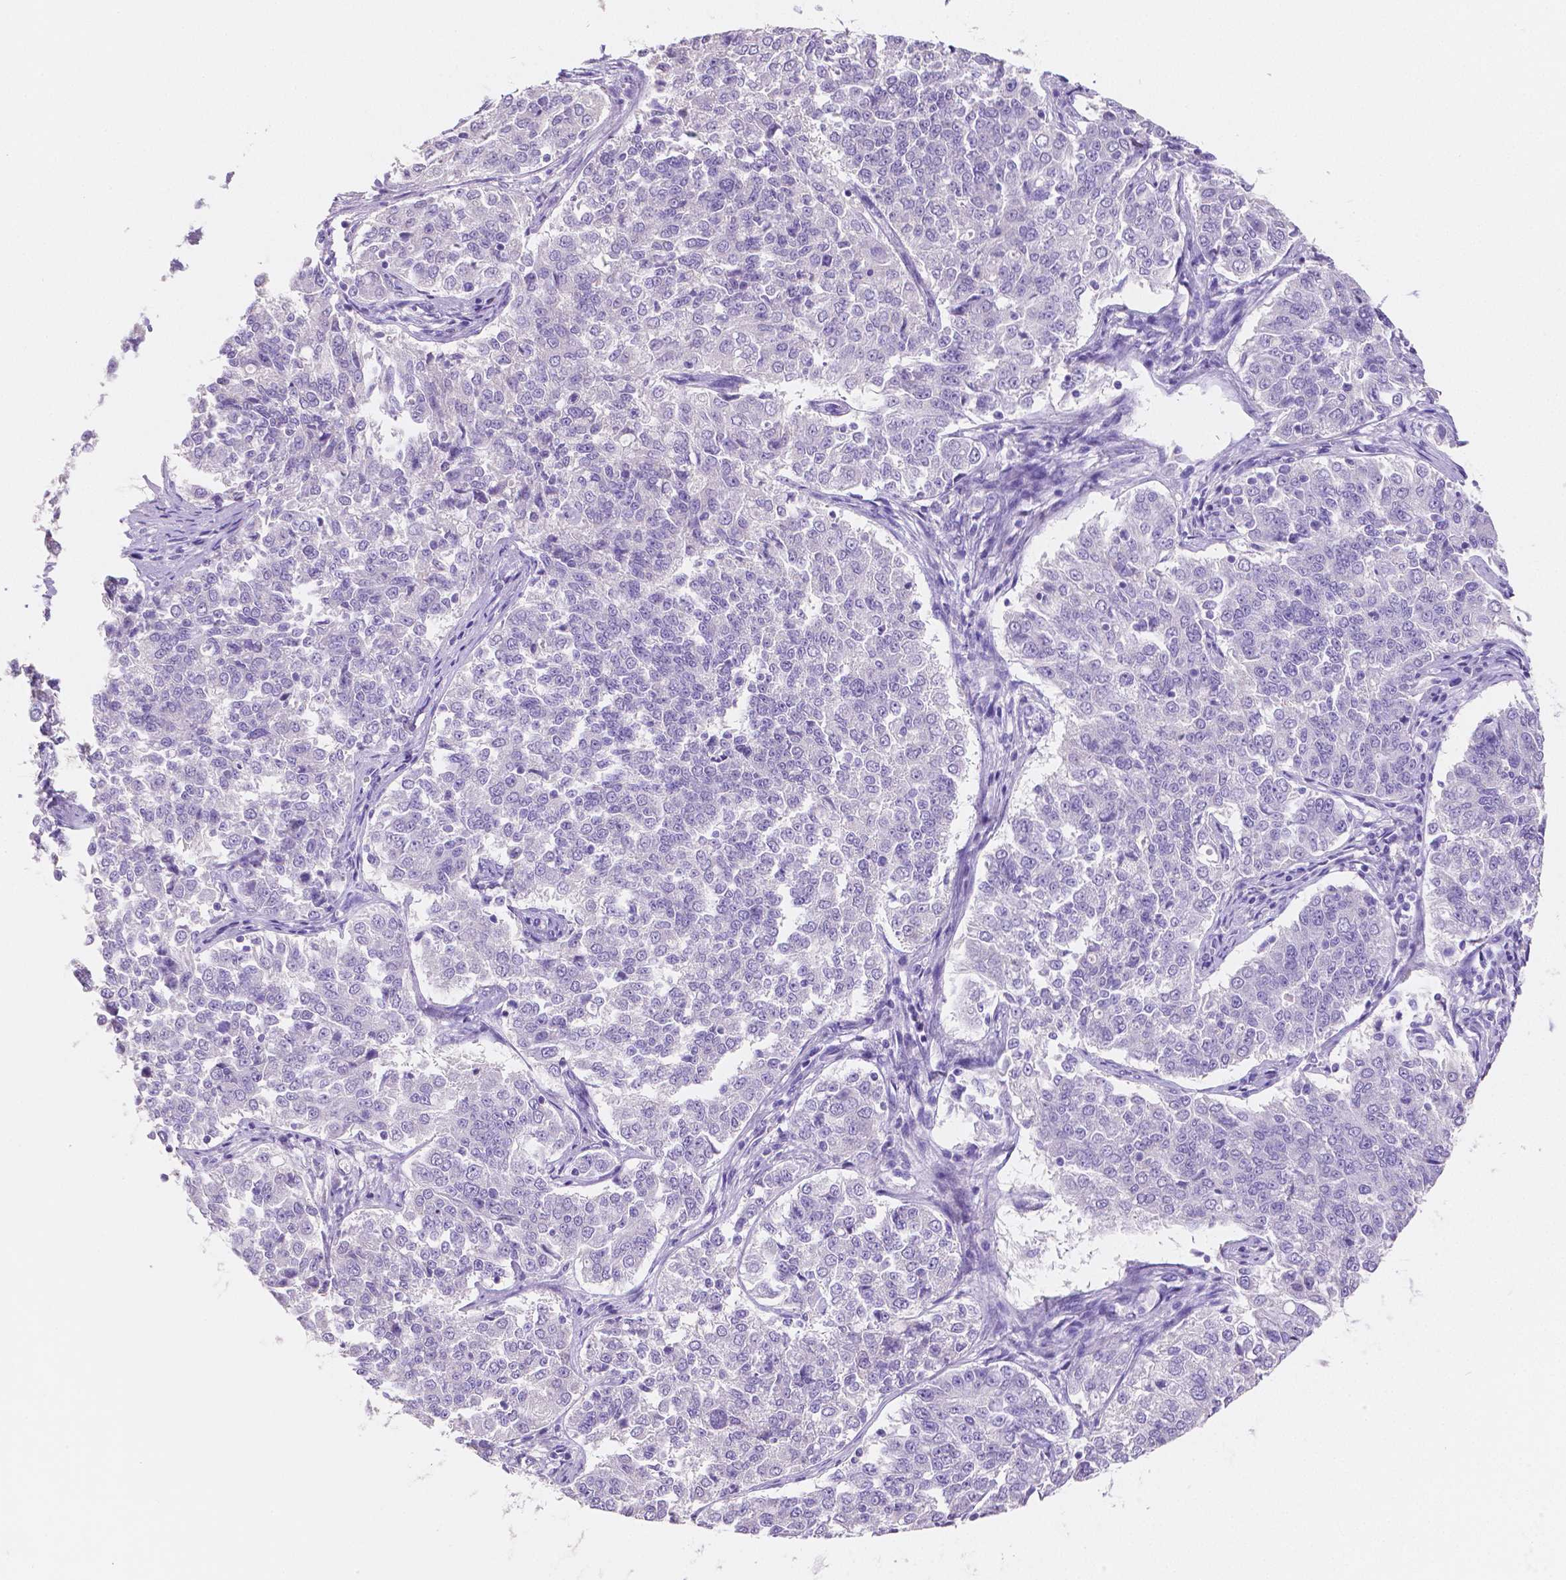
{"staining": {"intensity": "negative", "quantity": "none", "location": "none"}, "tissue": "endometrial cancer", "cell_type": "Tumor cells", "image_type": "cancer", "snomed": [{"axis": "morphology", "description": "Adenocarcinoma, NOS"}, {"axis": "topography", "description": "Endometrium"}], "caption": "Tumor cells are negative for brown protein staining in endometrial adenocarcinoma. (DAB (3,3'-diaminobenzidine) immunohistochemistry (IHC), high magnification).", "gene": "SATB2", "patient": {"sex": "female", "age": 43}}